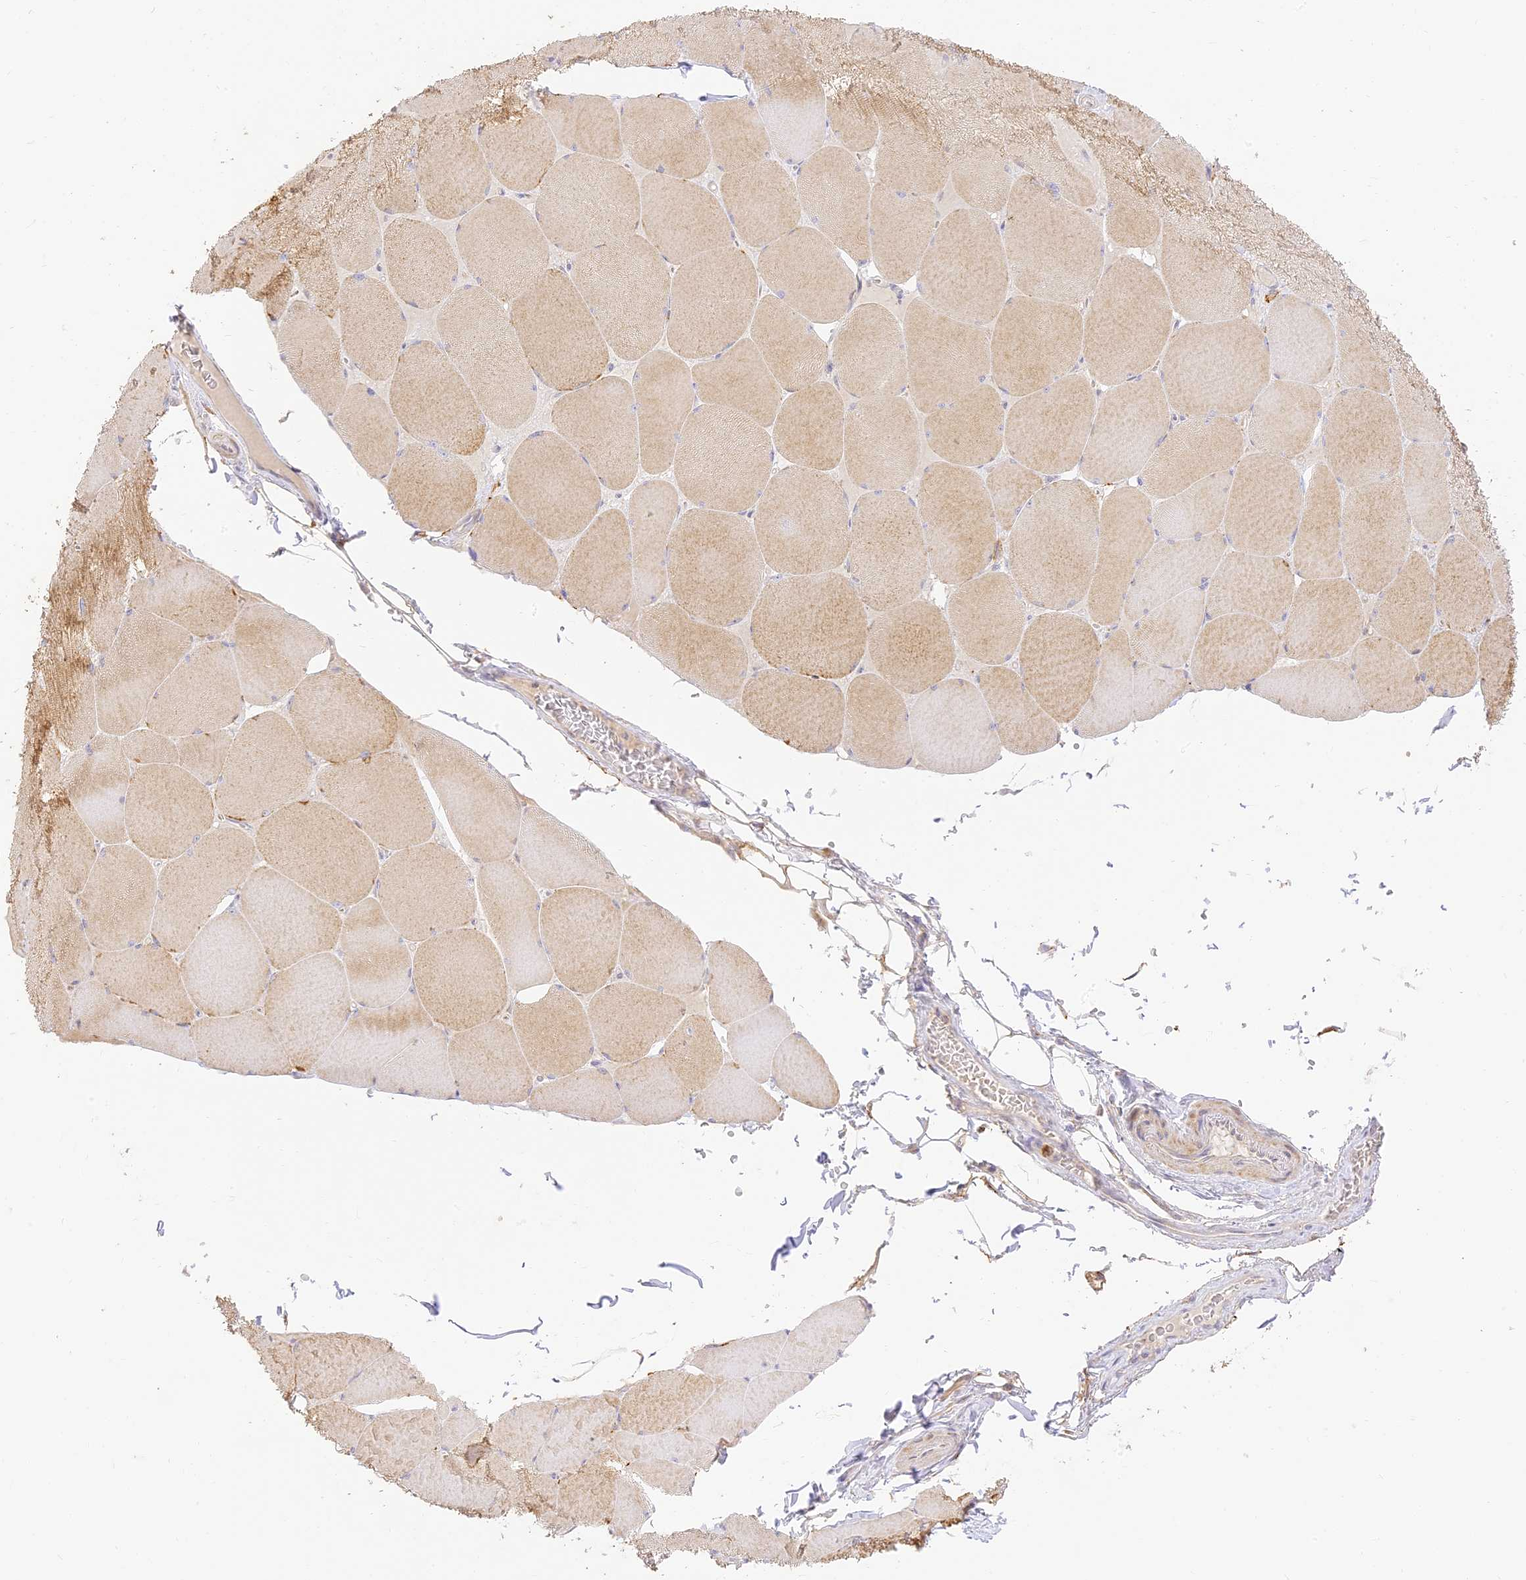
{"staining": {"intensity": "moderate", "quantity": ">75%", "location": "cytoplasmic/membranous"}, "tissue": "skeletal muscle", "cell_type": "Myocytes", "image_type": "normal", "snomed": [{"axis": "morphology", "description": "Normal tissue, NOS"}, {"axis": "topography", "description": "Skeletal muscle"}, {"axis": "topography", "description": "Head-Neck"}], "caption": "The micrograph shows a brown stain indicating the presence of a protein in the cytoplasmic/membranous of myocytes in skeletal muscle. (DAB = brown stain, brightfield microscopy at high magnification).", "gene": "LRRC15", "patient": {"sex": "male", "age": 66}}